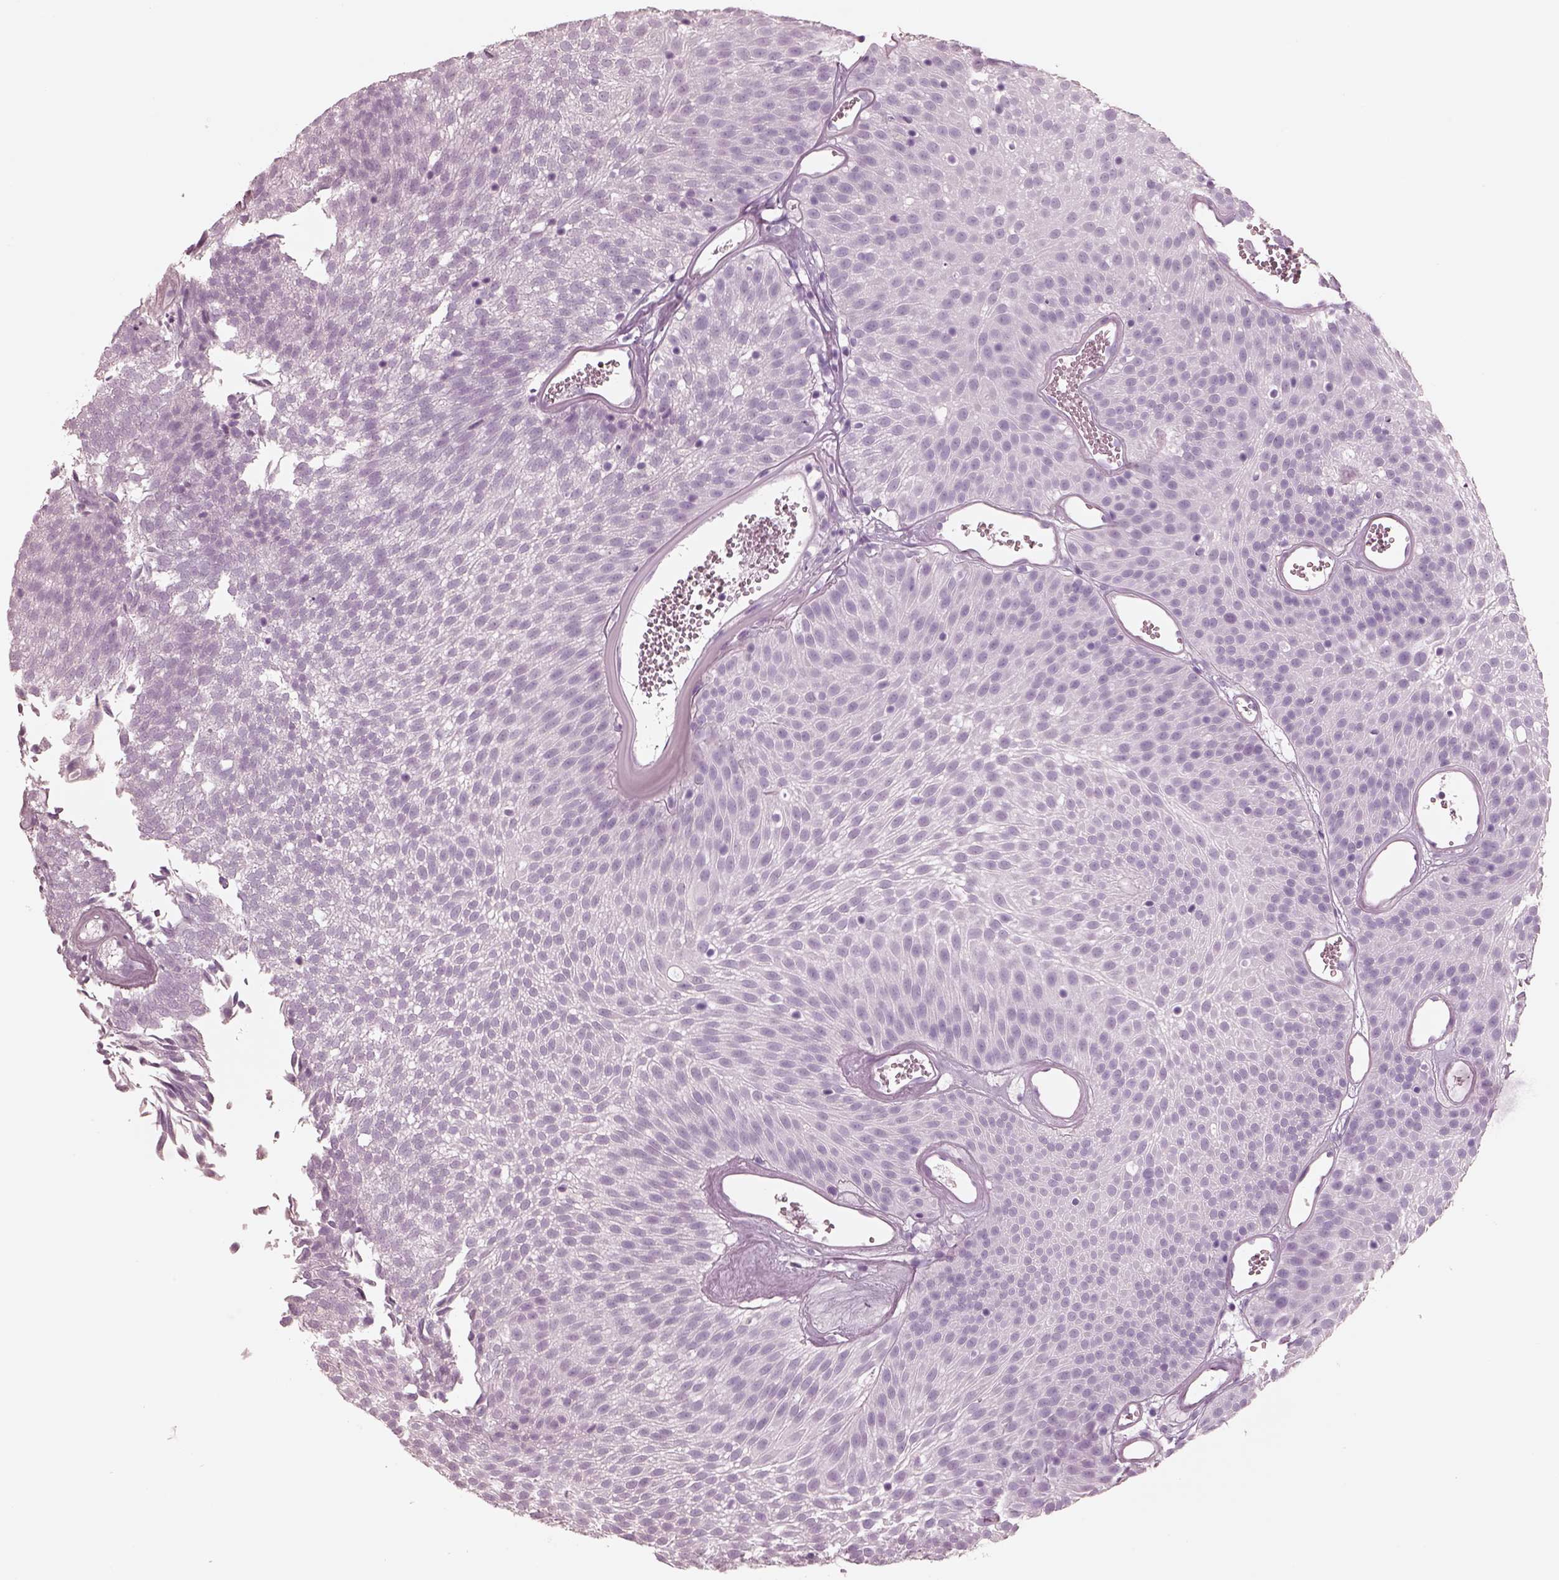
{"staining": {"intensity": "negative", "quantity": "none", "location": "none"}, "tissue": "urothelial cancer", "cell_type": "Tumor cells", "image_type": "cancer", "snomed": [{"axis": "morphology", "description": "Urothelial carcinoma, Low grade"}, {"axis": "topography", "description": "Urinary bladder"}], "caption": "Immunohistochemistry (IHC) micrograph of neoplastic tissue: low-grade urothelial carcinoma stained with DAB shows no significant protein expression in tumor cells.", "gene": "ELANE", "patient": {"sex": "male", "age": 52}}